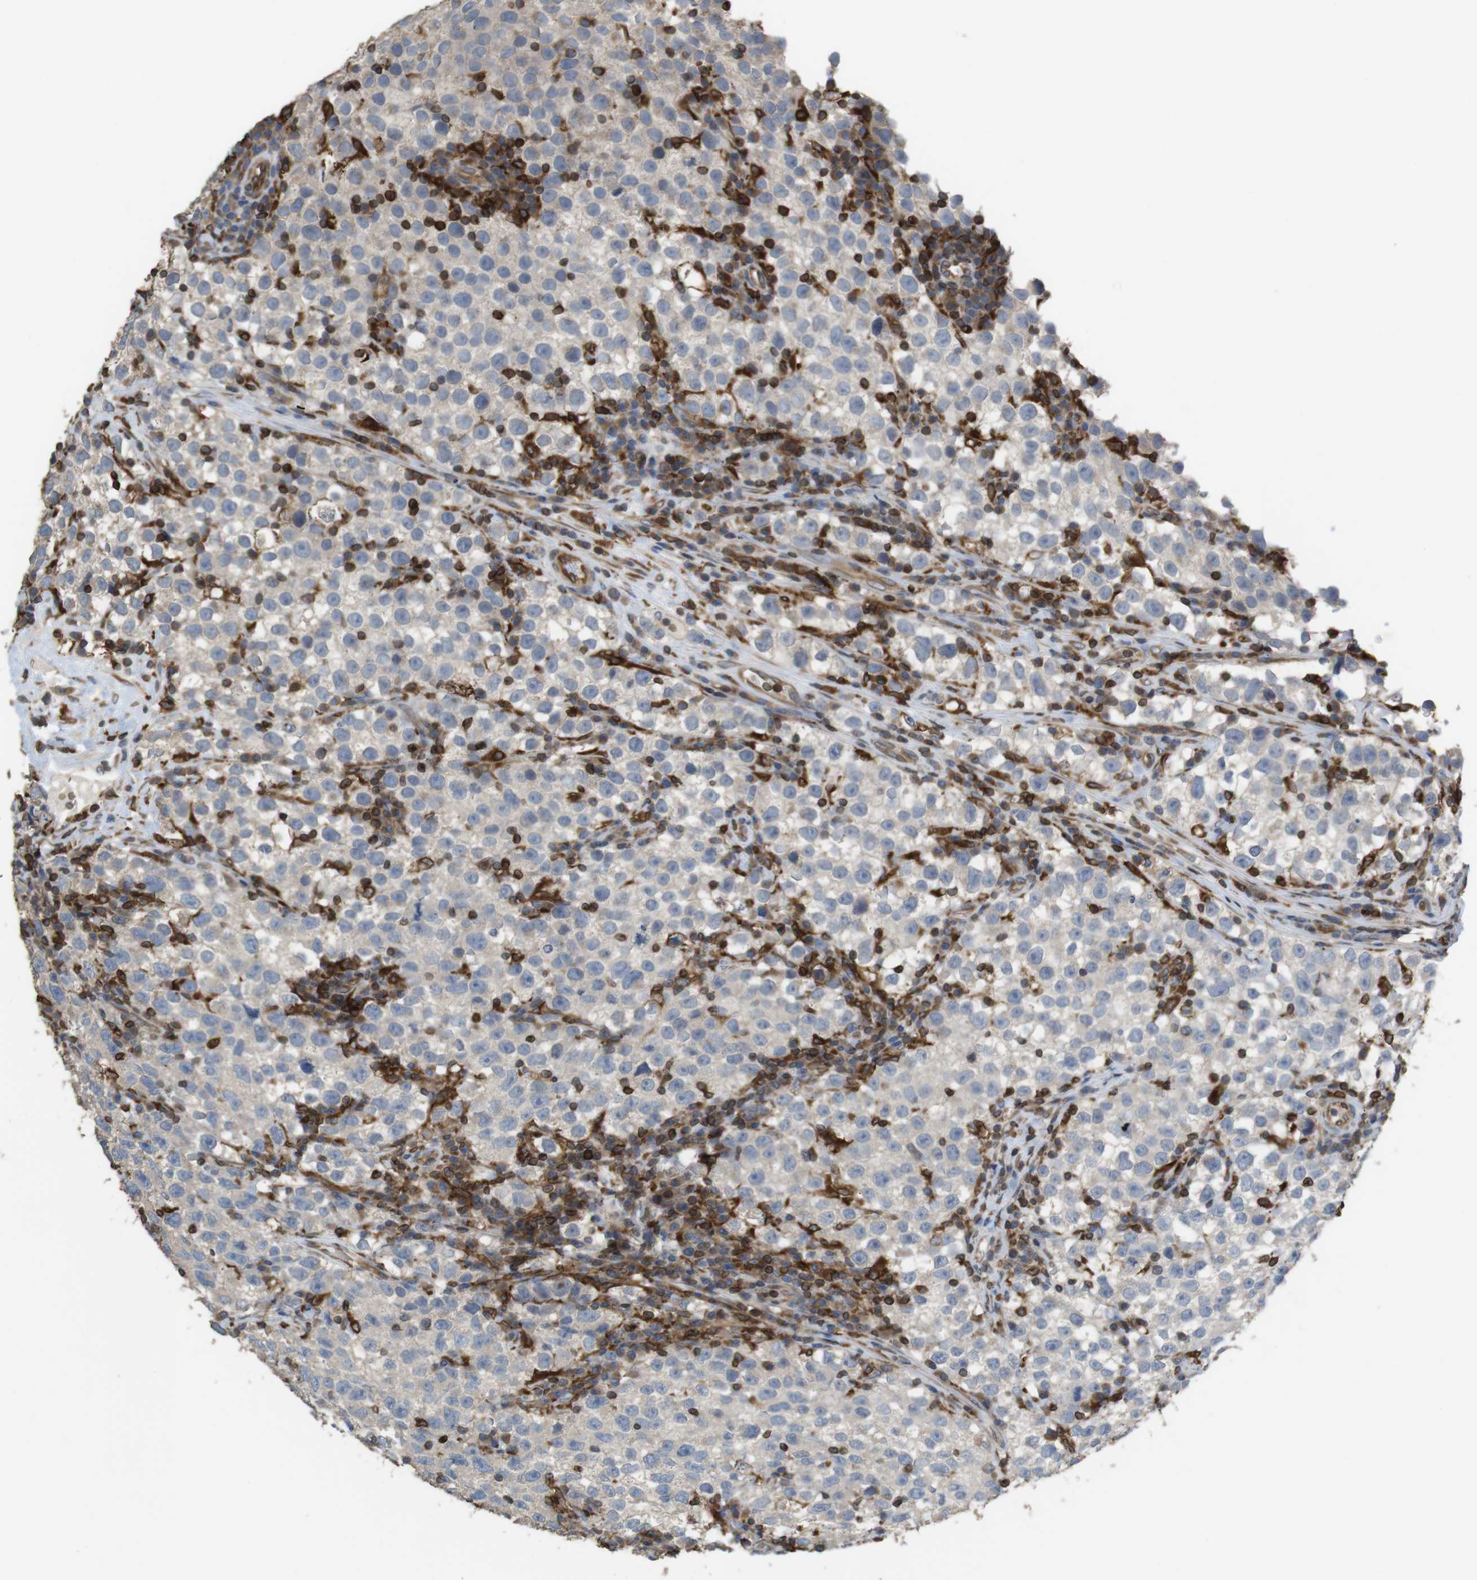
{"staining": {"intensity": "negative", "quantity": "none", "location": "none"}, "tissue": "testis cancer", "cell_type": "Tumor cells", "image_type": "cancer", "snomed": [{"axis": "morphology", "description": "Seminoma, NOS"}, {"axis": "topography", "description": "Testis"}], "caption": "Photomicrograph shows no significant protein positivity in tumor cells of seminoma (testis). (Brightfield microscopy of DAB (3,3'-diaminobenzidine) immunohistochemistry (IHC) at high magnification).", "gene": "ARL6IP5", "patient": {"sex": "male", "age": 22}}